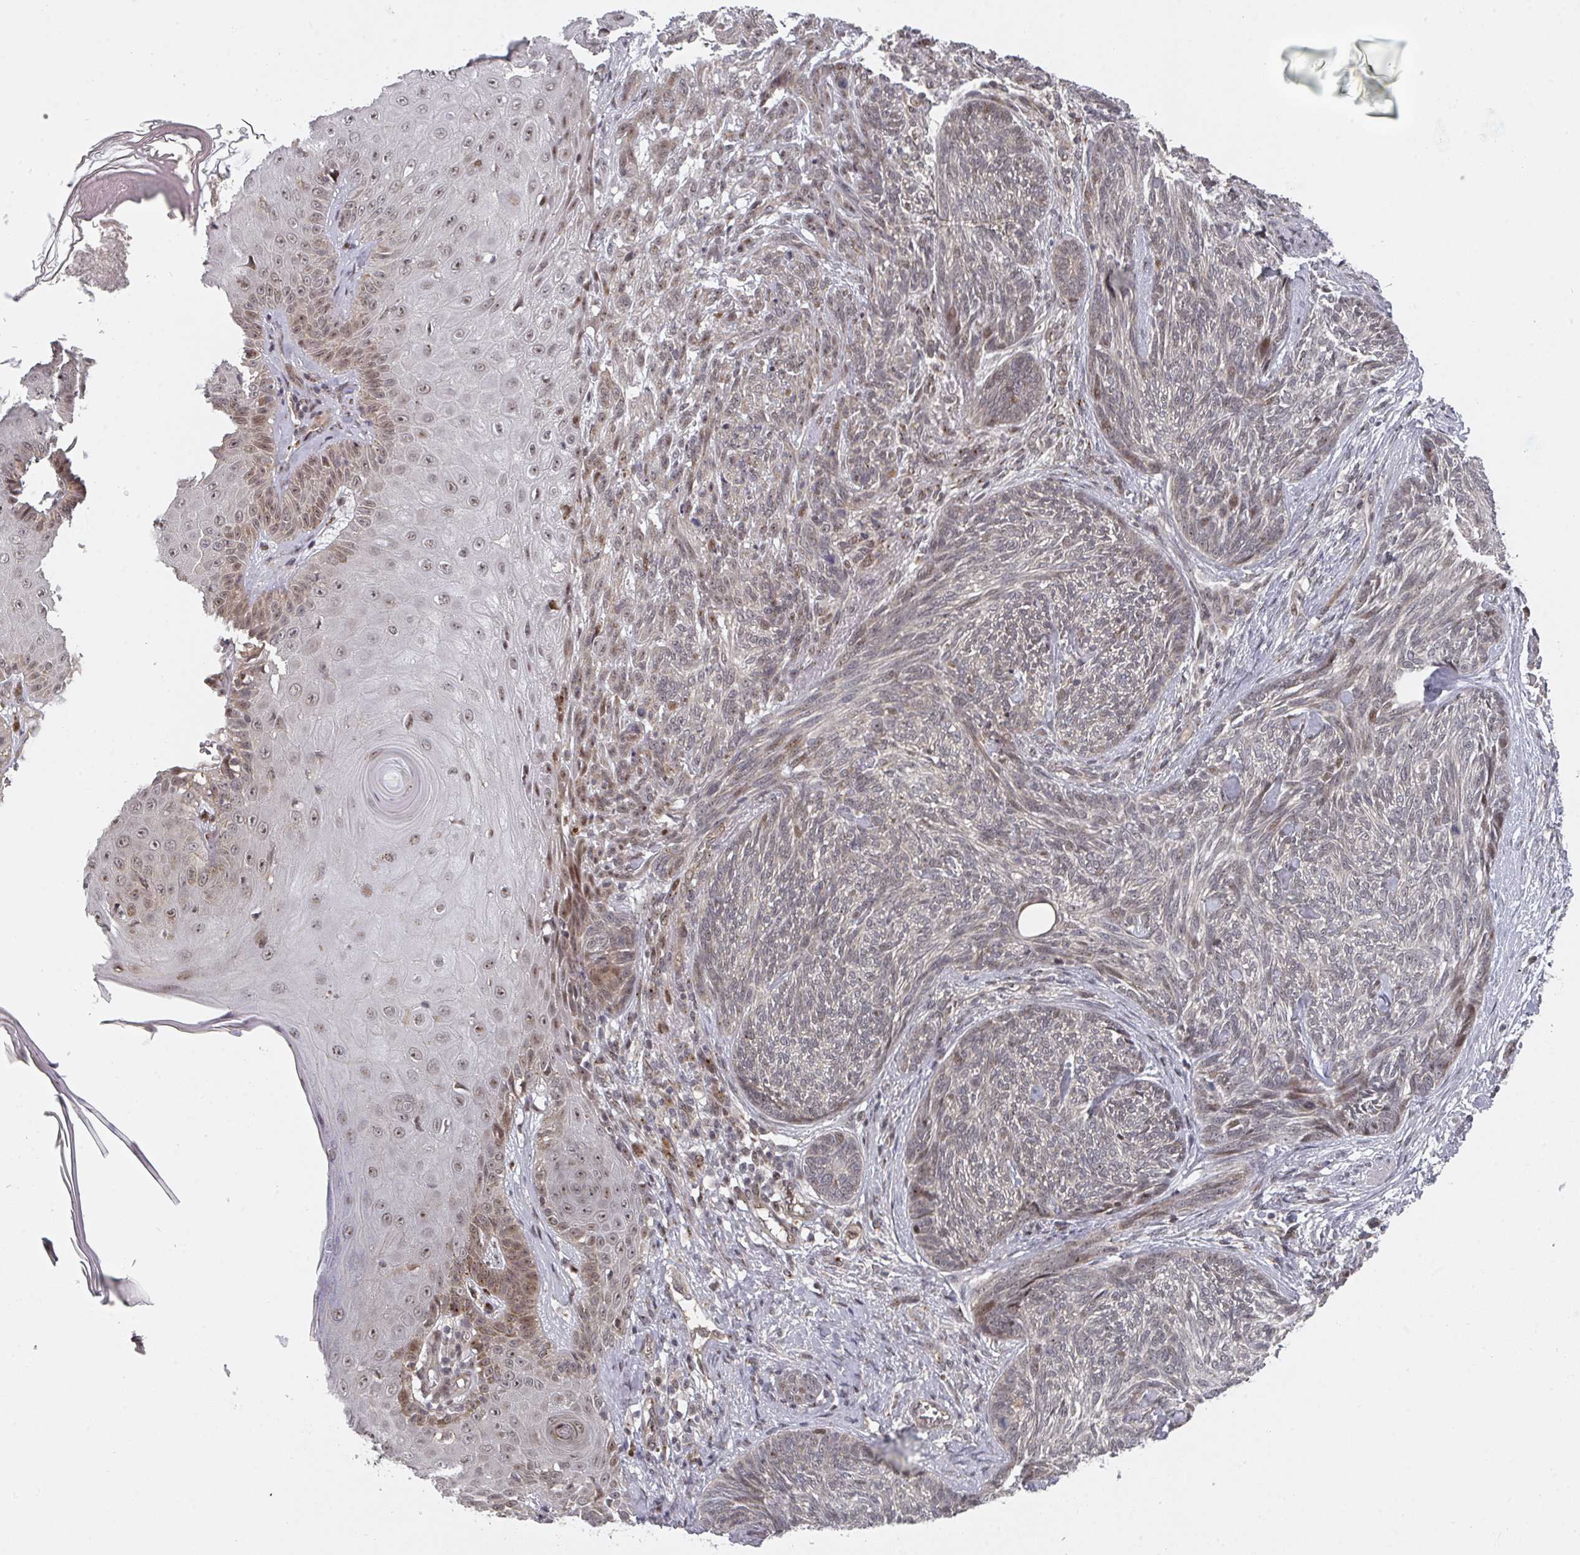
{"staining": {"intensity": "weak", "quantity": "25%-75%", "location": "cytoplasmic/membranous,nuclear"}, "tissue": "skin cancer", "cell_type": "Tumor cells", "image_type": "cancer", "snomed": [{"axis": "morphology", "description": "Basal cell carcinoma"}, {"axis": "topography", "description": "Skin"}], "caption": "Tumor cells exhibit weak cytoplasmic/membranous and nuclear positivity in approximately 25%-75% of cells in basal cell carcinoma (skin).", "gene": "KIF1C", "patient": {"sex": "male", "age": 73}}